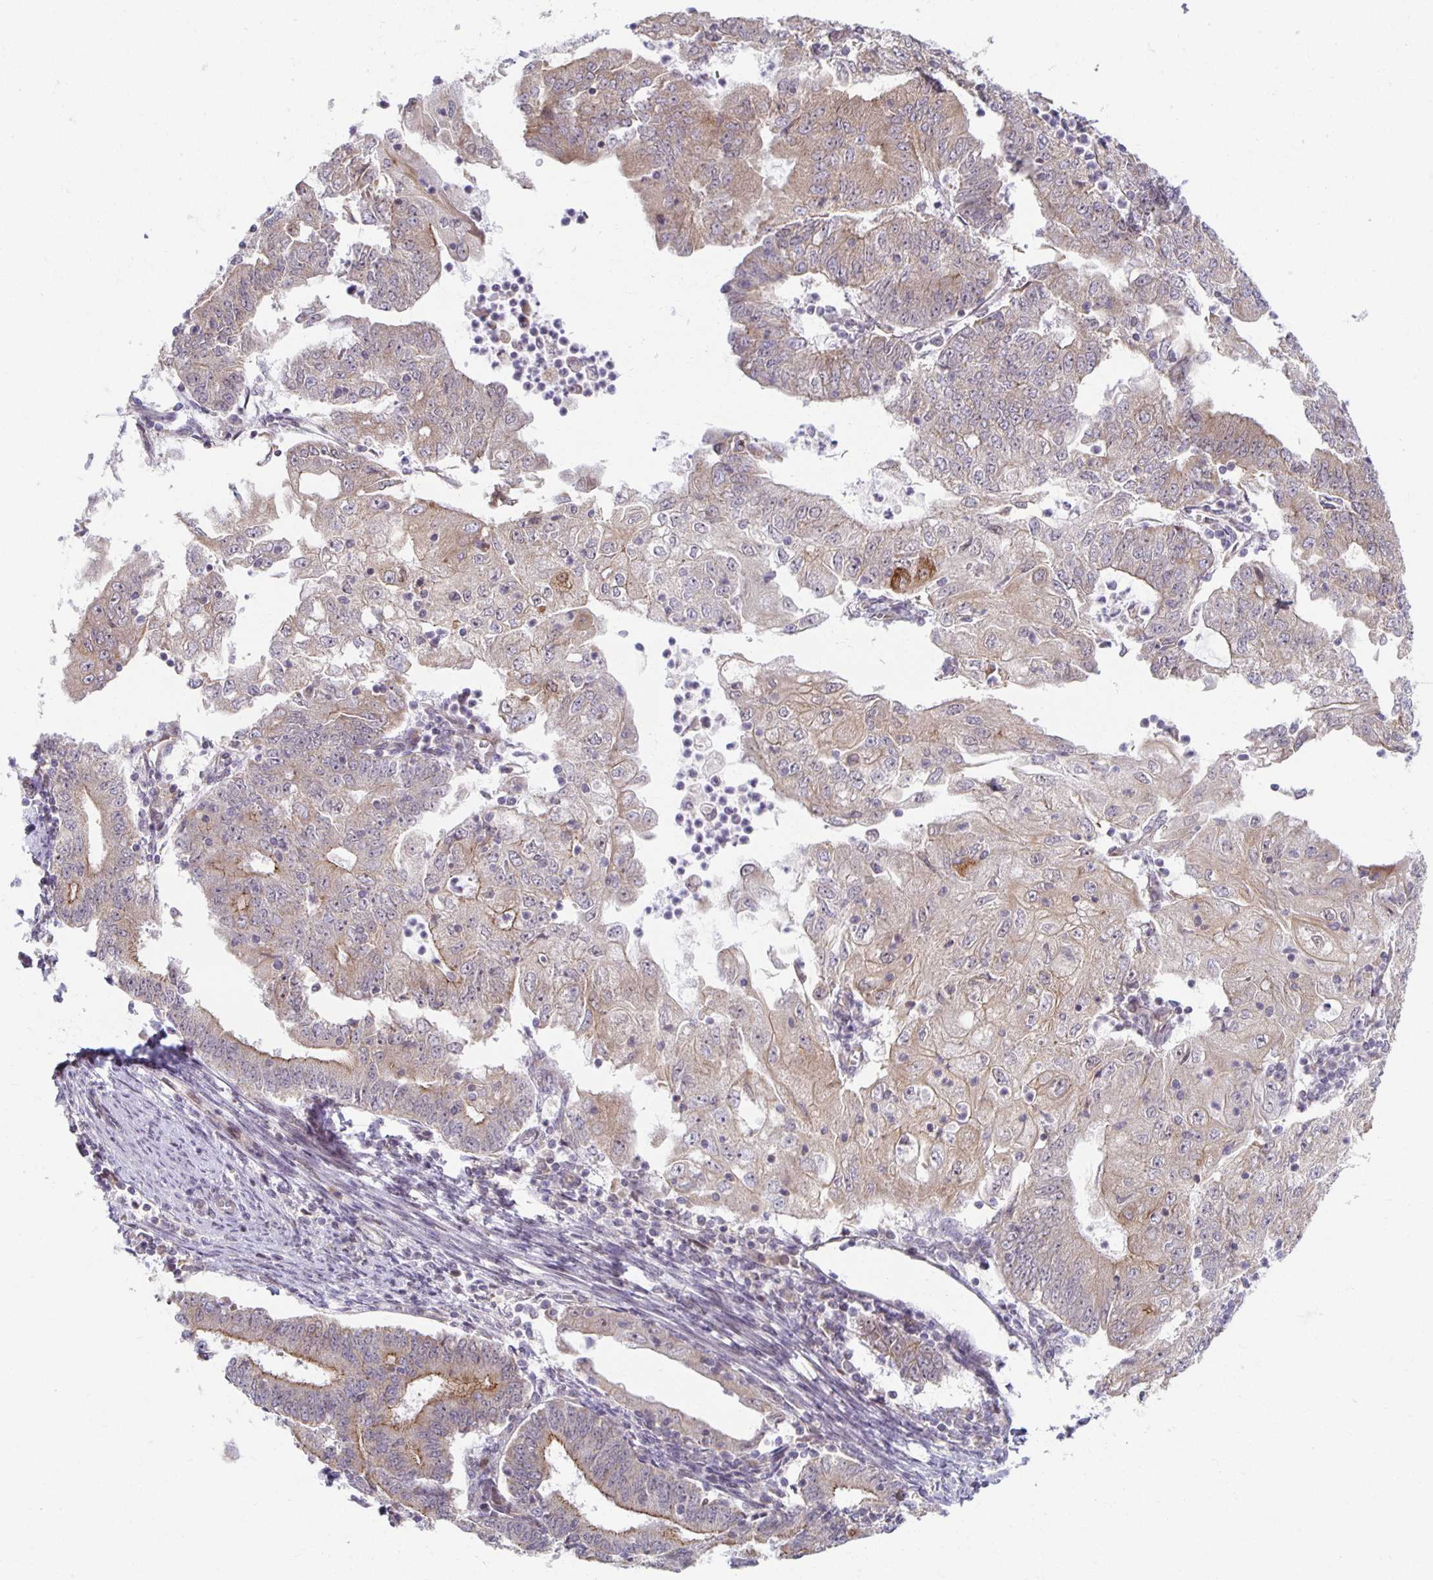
{"staining": {"intensity": "moderate", "quantity": "<25%", "location": "cytoplasmic/membranous"}, "tissue": "endometrial cancer", "cell_type": "Tumor cells", "image_type": "cancer", "snomed": [{"axis": "morphology", "description": "Adenocarcinoma, NOS"}, {"axis": "topography", "description": "Endometrium"}], "caption": "Approximately <25% of tumor cells in human endometrial cancer (adenocarcinoma) display moderate cytoplasmic/membranous protein staining as visualized by brown immunohistochemical staining.", "gene": "HCFC1R1", "patient": {"sex": "female", "age": 70}}